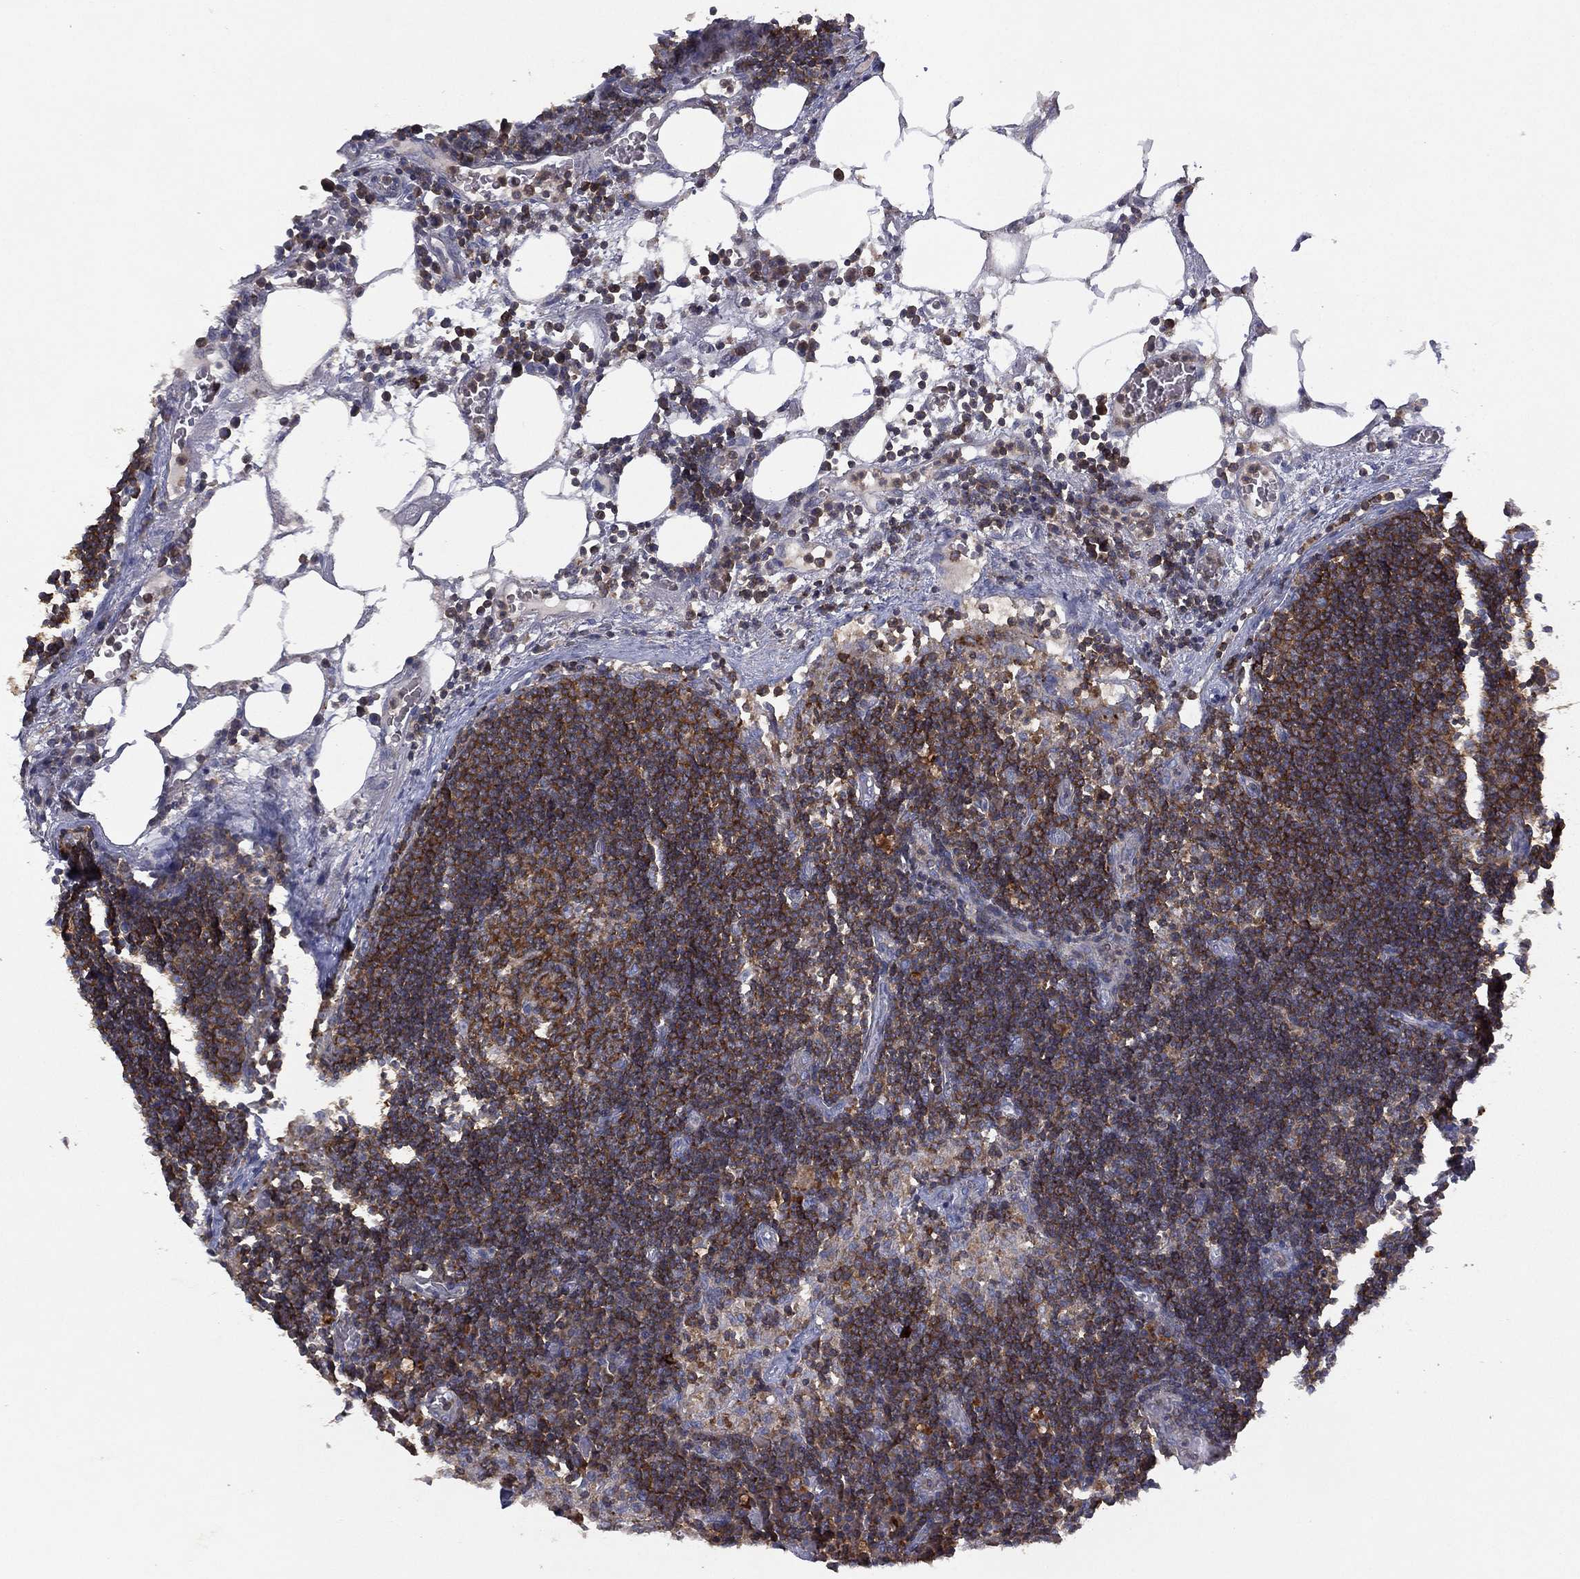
{"staining": {"intensity": "strong", "quantity": ">75%", "location": "cytoplasmic/membranous"}, "tissue": "lymph node", "cell_type": "Germinal center cells", "image_type": "normal", "snomed": [{"axis": "morphology", "description": "Normal tissue, NOS"}, {"axis": "topography", "description": "Lymph node"}], "caption": "Immunohistochemistry (IHC) (DAB (3,3'-diaminobenzidine)) staining of normal lymph node exhibits strong cytoplasmic/membranous protein expression in about >75% of germinal center cells. (brown staining indicates protein expression, while blue staining denotes nuclei).", "gene": "DOCK8", "patient": {"sex": "male", "age": 63}}